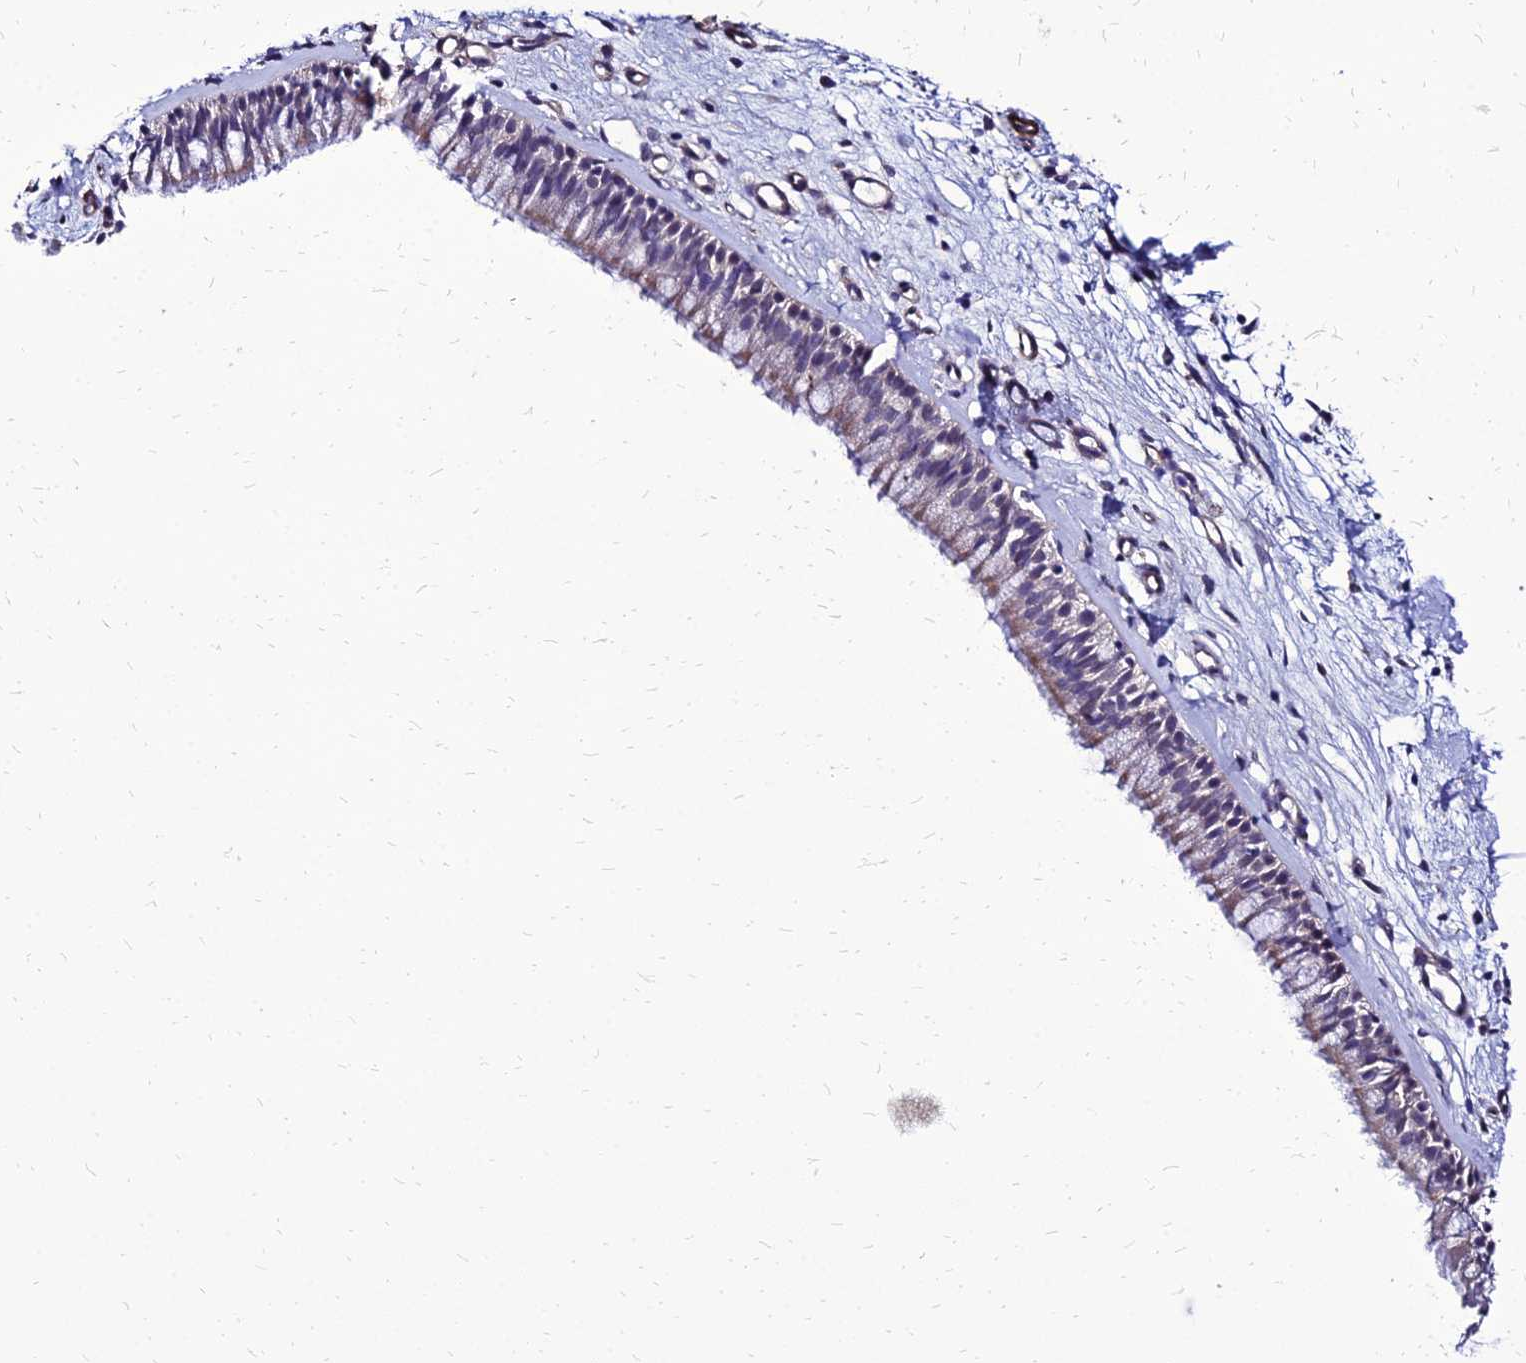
{"staining": {"intensity": "weak", "quantity": "25%-75%", "location": "cytoplasmic/membranous"}, "tissue": "nasopharynx", "cell_type": "Respiratory epithelial cells", "image_type": "normal", "snomed": [{"axis": "morphology", "description": "Normal tissue, NOS"}, {"axis": "morphology", "description": "Inflammation, NOS"}, {"axis": "morphology", "description": "Malignant melanoma, Metastatic site"}, {"axis": "topography", "description": "Nasopharynx"}], "caption": "Protein analysis of benign nasopharynx reveals weak cytoplasmic/membranous expression in approximately 25%-75% of respiratory epithelial cells.", "gene": "YEATS2", "patient": {"sex": "male", "age": 70}}